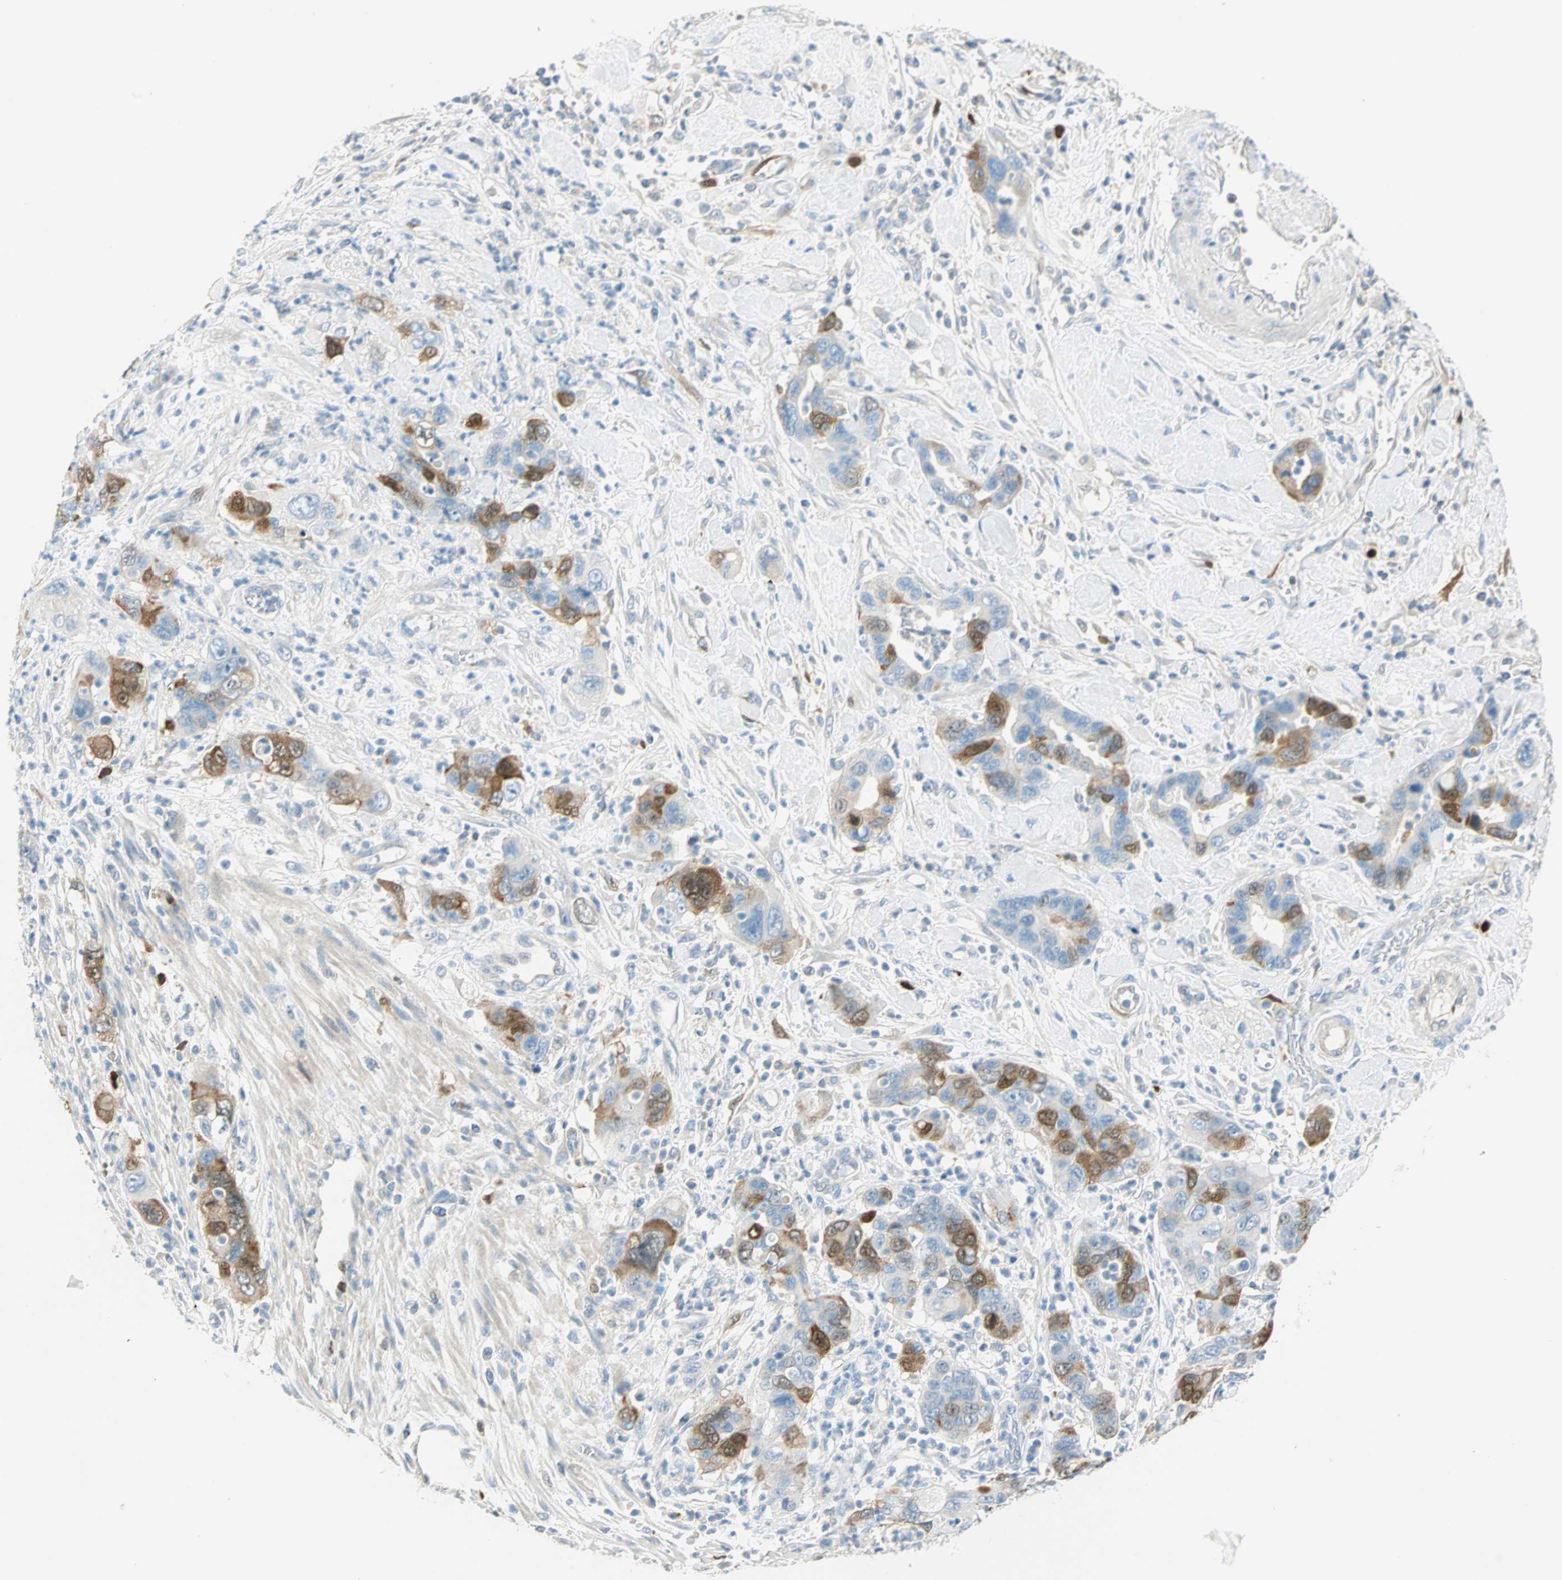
{"staining": {"intensity": "moderate", "quantity": "<25%", "location": "cytoplasmic/membranous,nuclear"}, "tissue": "pancreatic cancer", "cell_type": "Tumor cells", "image_type": "cancer", "snomed": [{"axis": "morphology", "description": "Adenocarcinoma, NOS"}, {"axis": "topography", "description": "Pancreas"}], "caption": "Immunohistochemical staining of pancreatic cancer reveals low levels of moderate cytoplasmic/membranous and nuclear protein expression in approximately <25% of tumor cells.", "gene": "PTTG1", "patient": {"sex": "female", "age": 71}}